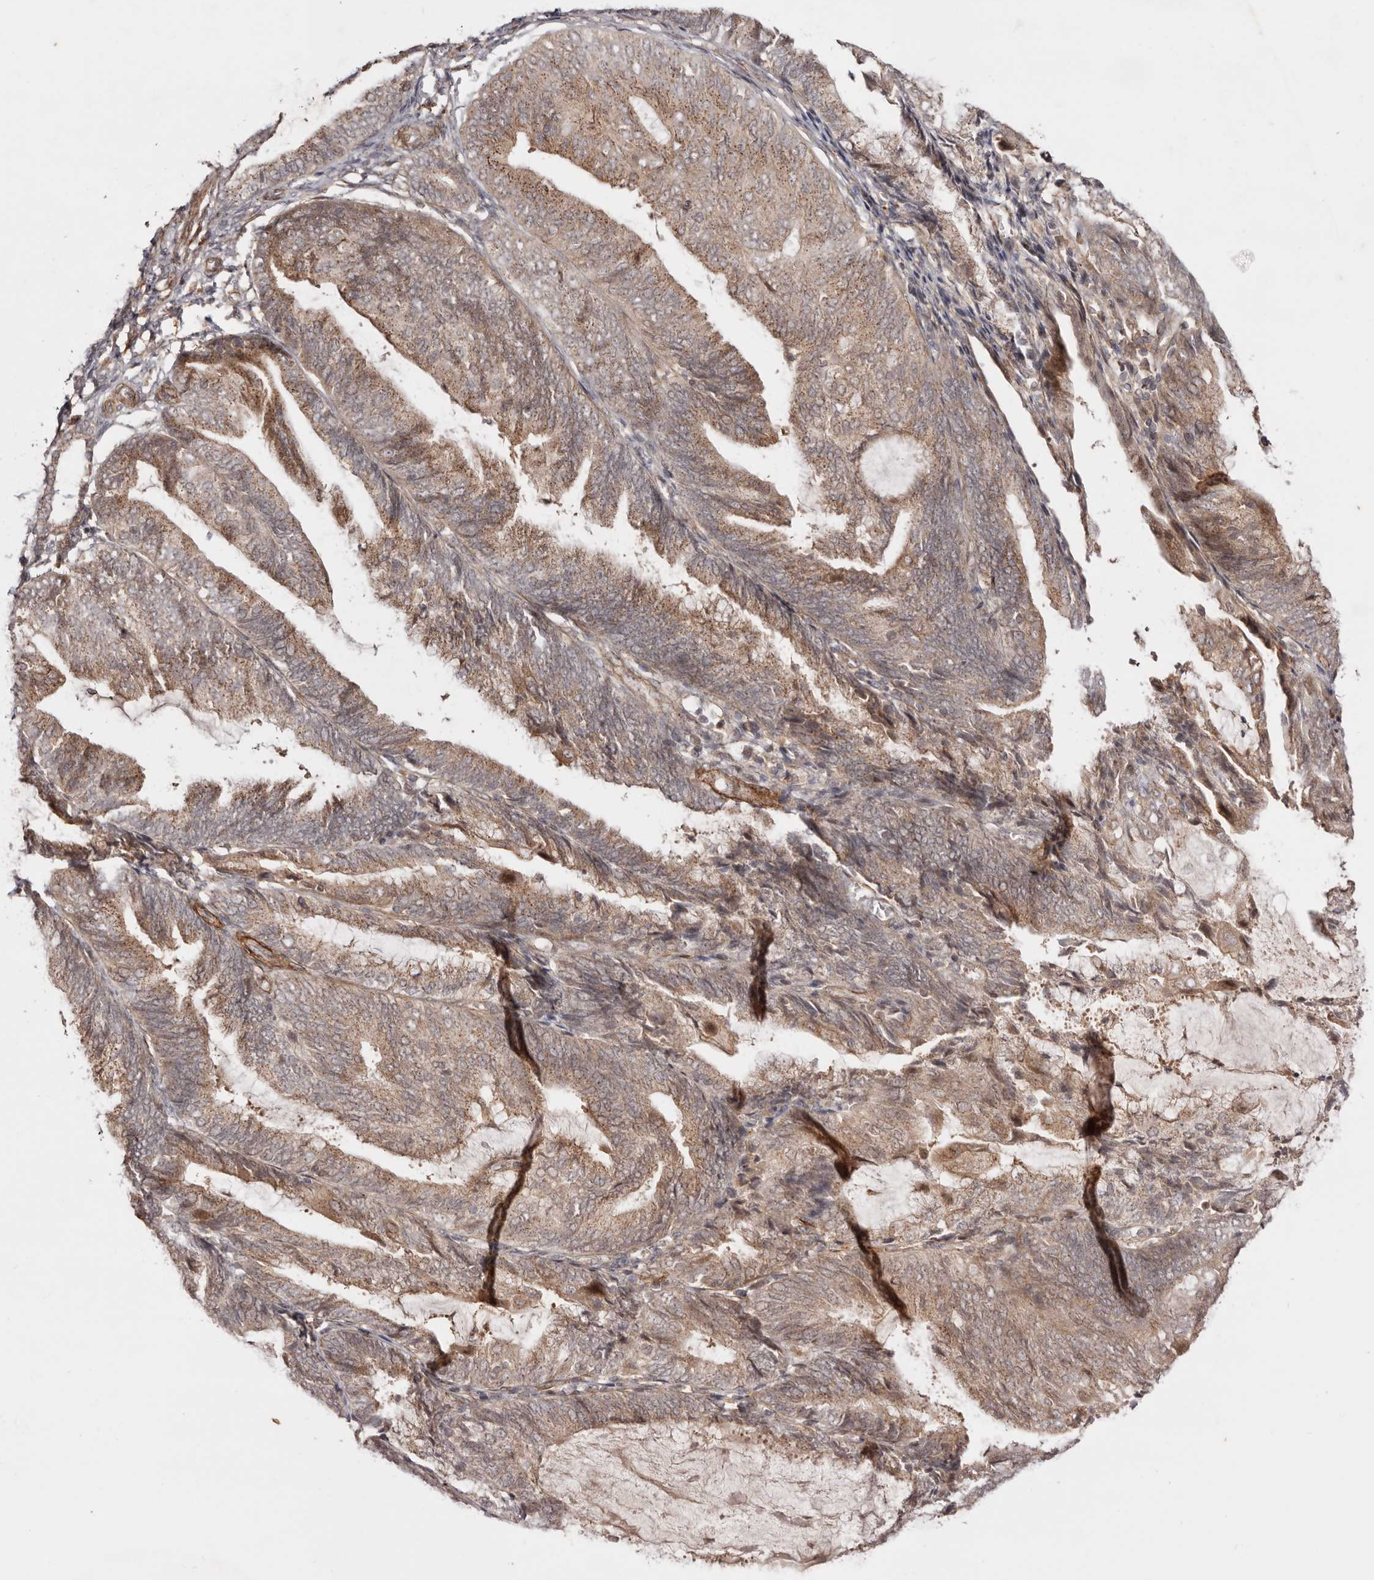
{"staining": {"intensity": "moderate", "quantity": ">75%", "location": "cytoplasmic/membranous"}, "tissue": "endometrial cancer", "cell_type": "Tumor cells", "image_type": "cancer", "snomed": [{"axis": "morphology", "description": "Adenocarcinoma, NOS"}, {"axis": "topography", "description": "Endometrium"}], "caption": "Immunohistochemistry (IHC) of adenocarcinoma (endometrial) exhibits medium levels of moderate cytoplasmic/membranous positivity in about >75% of tumor cells.", "gene": "MICAL2", "patient": {"sex": "female", "age": 81}}